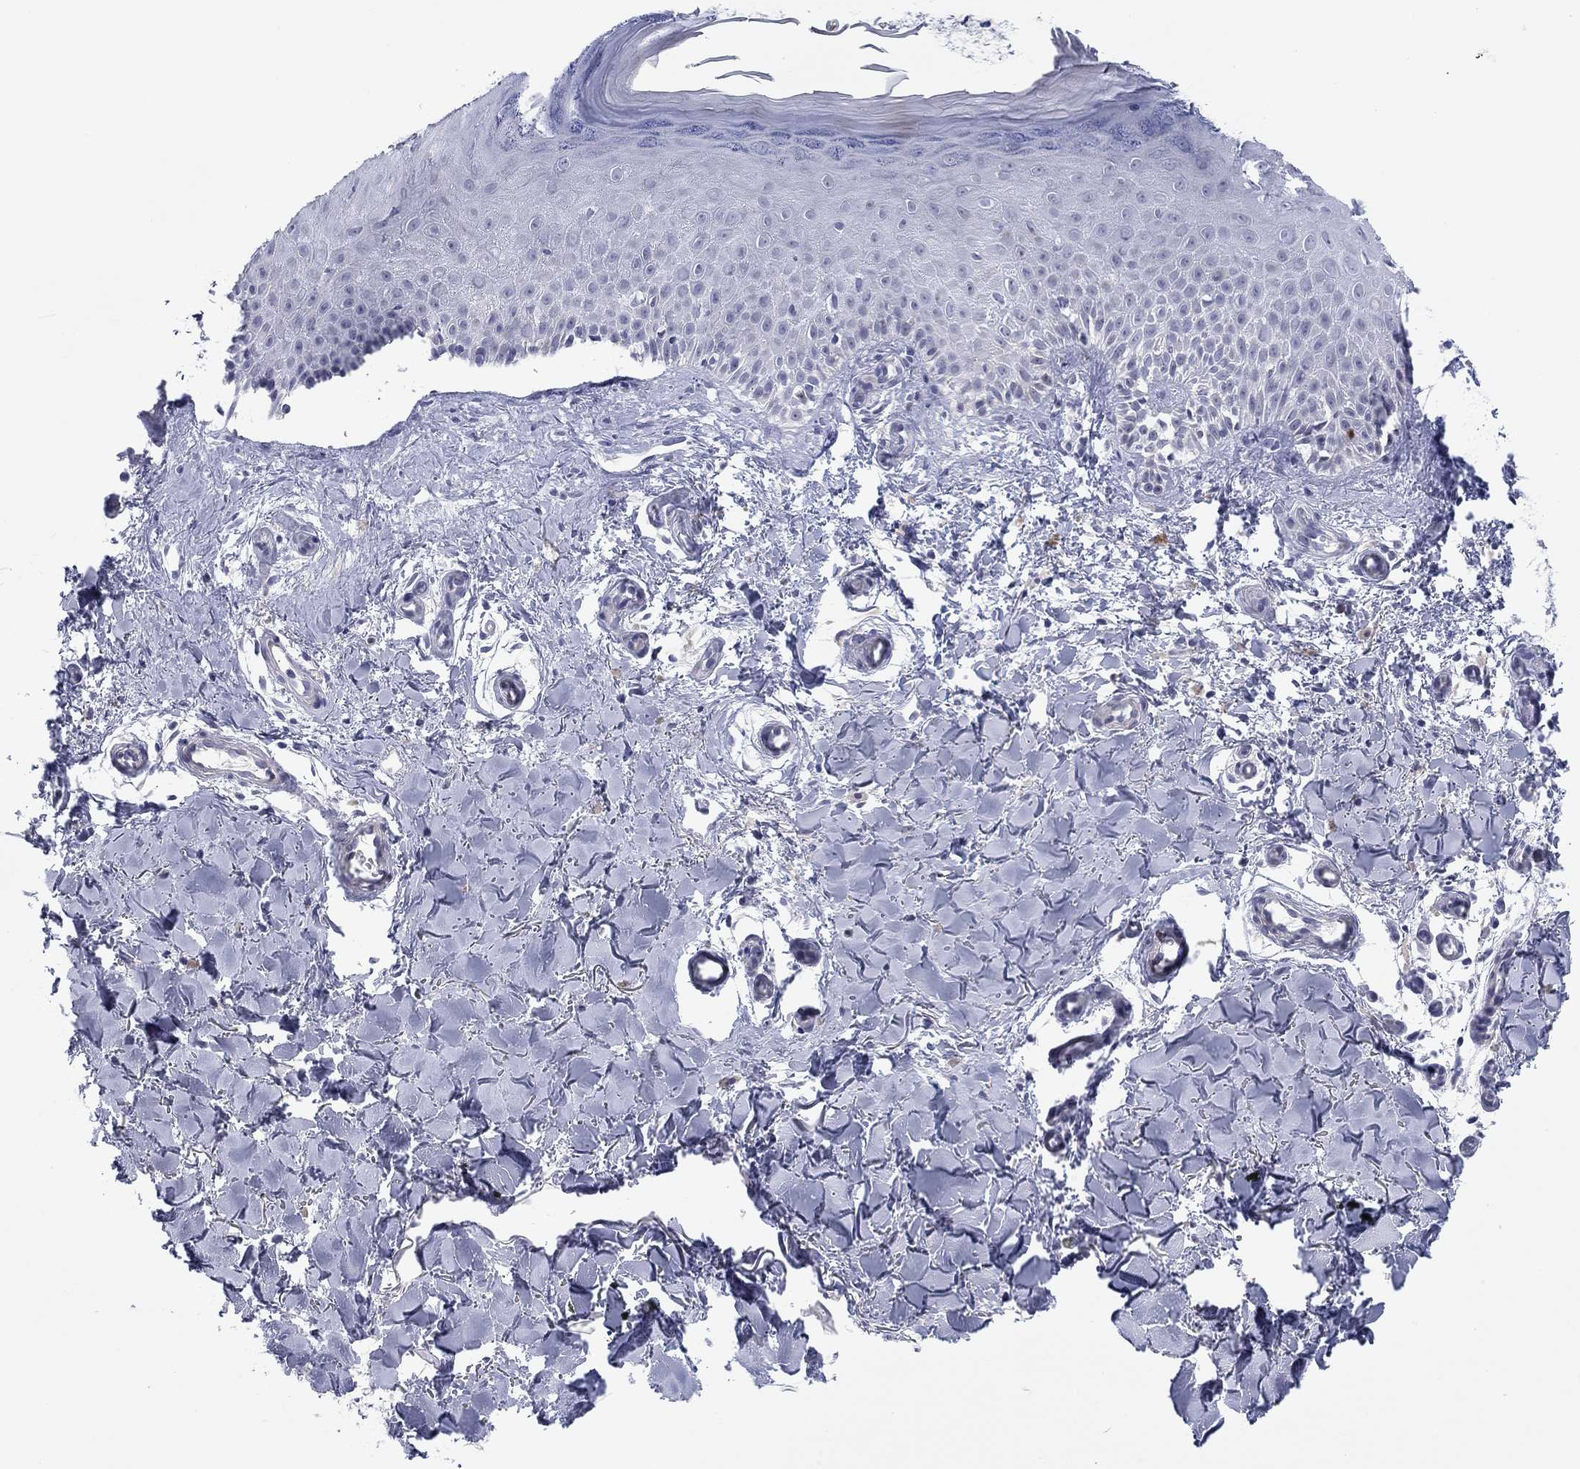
{"staining": {"intensity": "negative", "quantity": "none", "location": "none"}, "tissue": "melanoma", "cell_type": "Tumor cells", "image_type": "cancer", "snomed": [{"axis": "morphology", "description": "Malignant melanoma, NOS"}, {"axis": "topography", "description": "Skin"}], "caption": "IHC of malignant melanoma demonstrates no staining in tumor cells. The staining is performed using DAB (3,3'-diaminobenzidine) brown chromogen with nuclei counter-stained in using hematoxylin.", "gene": "PRPH", "patient": {"sex": "female", "age": 53}}